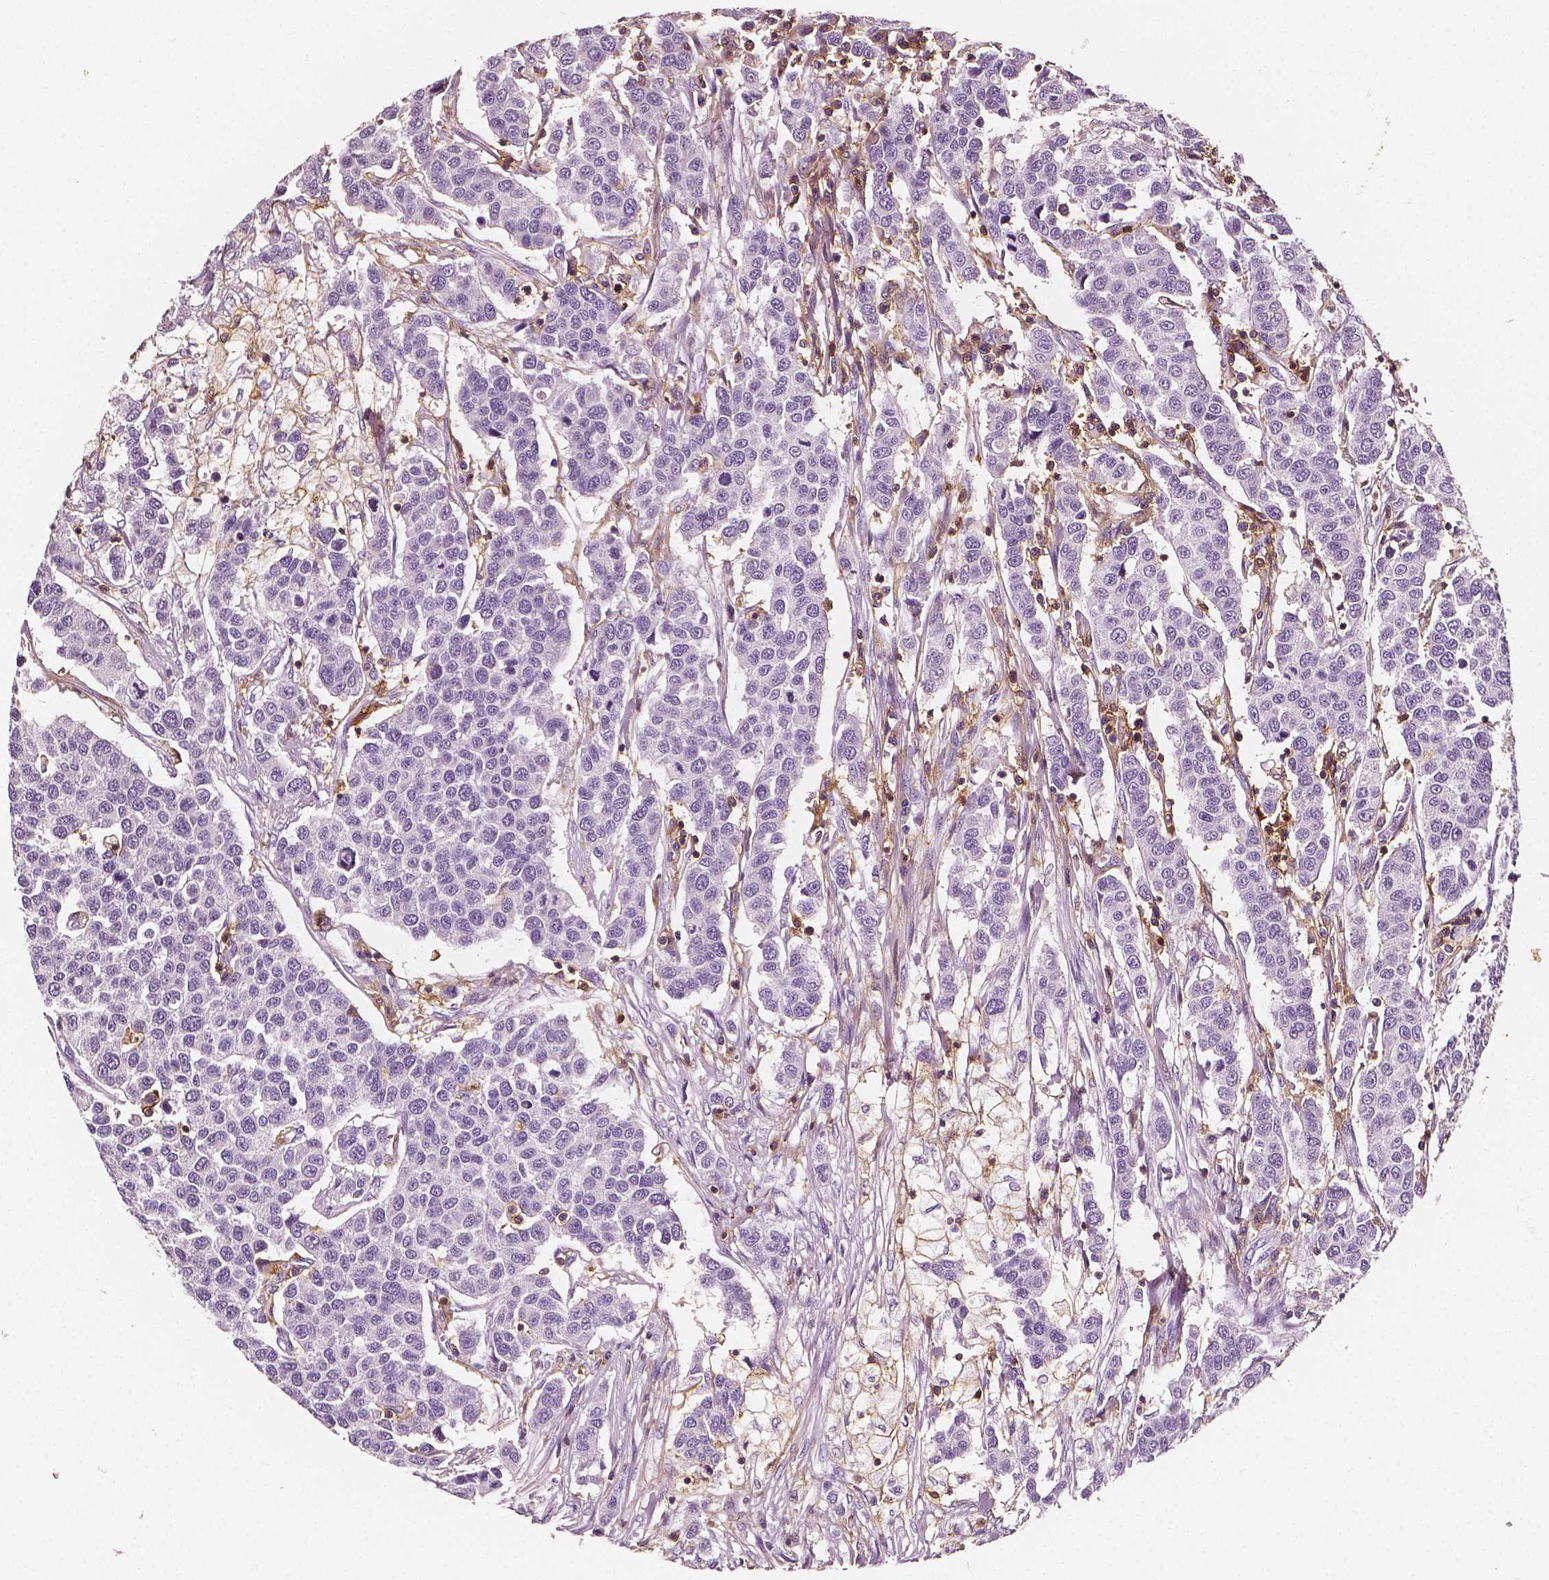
{"staining": {"intensity": "negative", "quantity": "none", "location": "none"}, "tissue": "urothelial cancer", "cell_type": "Tumor cells", "image_type": "cancer", "snomed": [{"axis": "morphology", "description": "Urothelial carcinoma, High grade"}, {"axis": "topography", "description": "Urinary bladder"}], "caption": "There is no significant staining in tumor cells of urothelial cancer.", "gene": "PTPRC", "patient": {"sex": "female", "age": 58}}